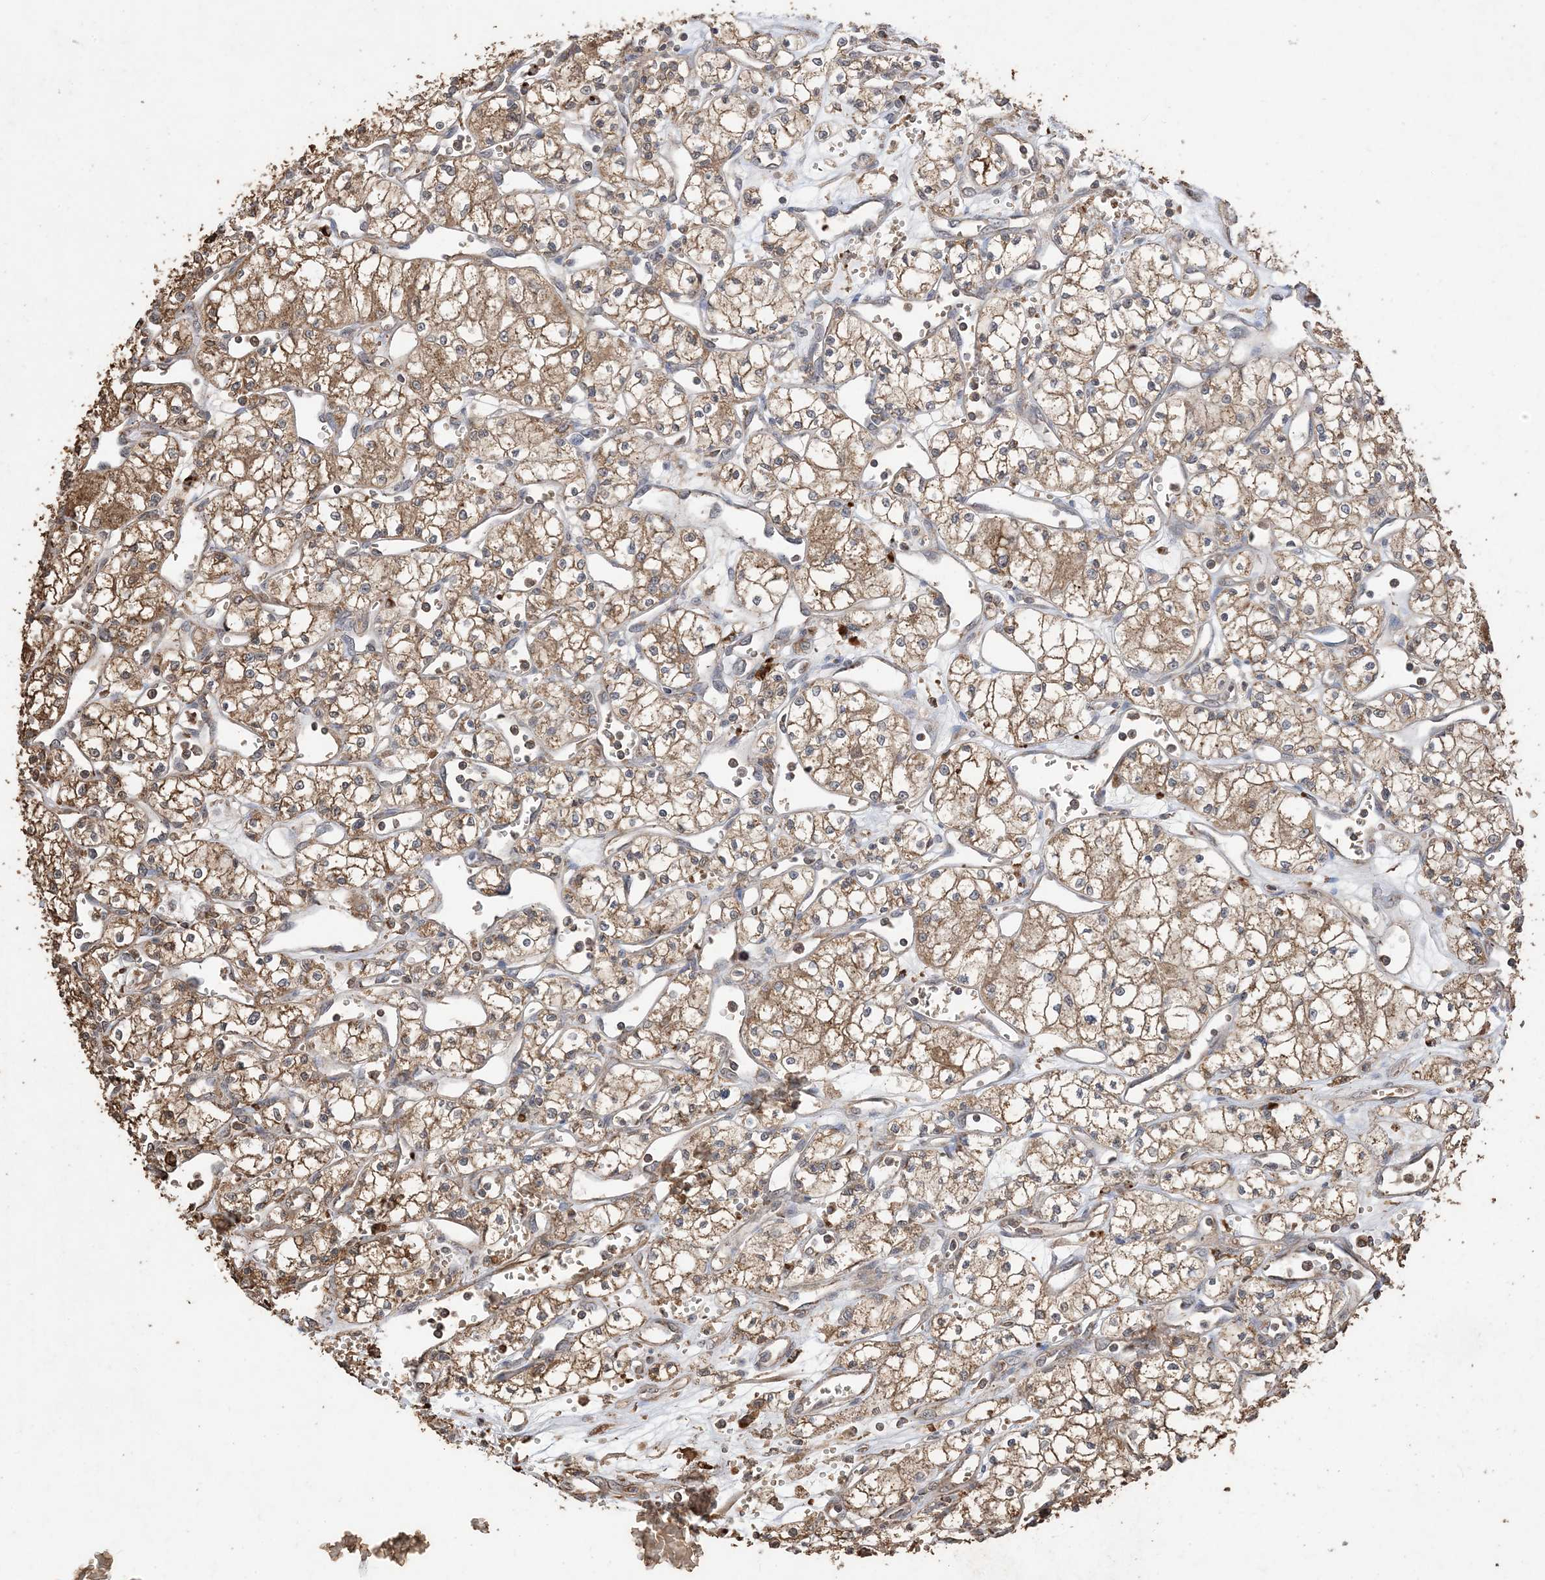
{"staining": {"intensity": "moderate", "quantity": ">75%", "location": "cytoplasmic/membranous"}, "tissue": "renal cancer", "cell_type": "Tumor cells", "image_type": "cancer", "snomed": [{"axis": "morphology", "description": "Adenocarcinoma, NOS"}, {"axis": "topography", "description": "Kidney"}], "caption": "This image demonstrates renal cancer stained with immunohistochemistry (IHC) to label a protein in brown. The cytoplasmic/membranous of tumor cells show moderate positivity for the protein. Nuclei are counter-stained blue.", "gene": "HPS4", "patient": {"sex": "male", "age": 59}}